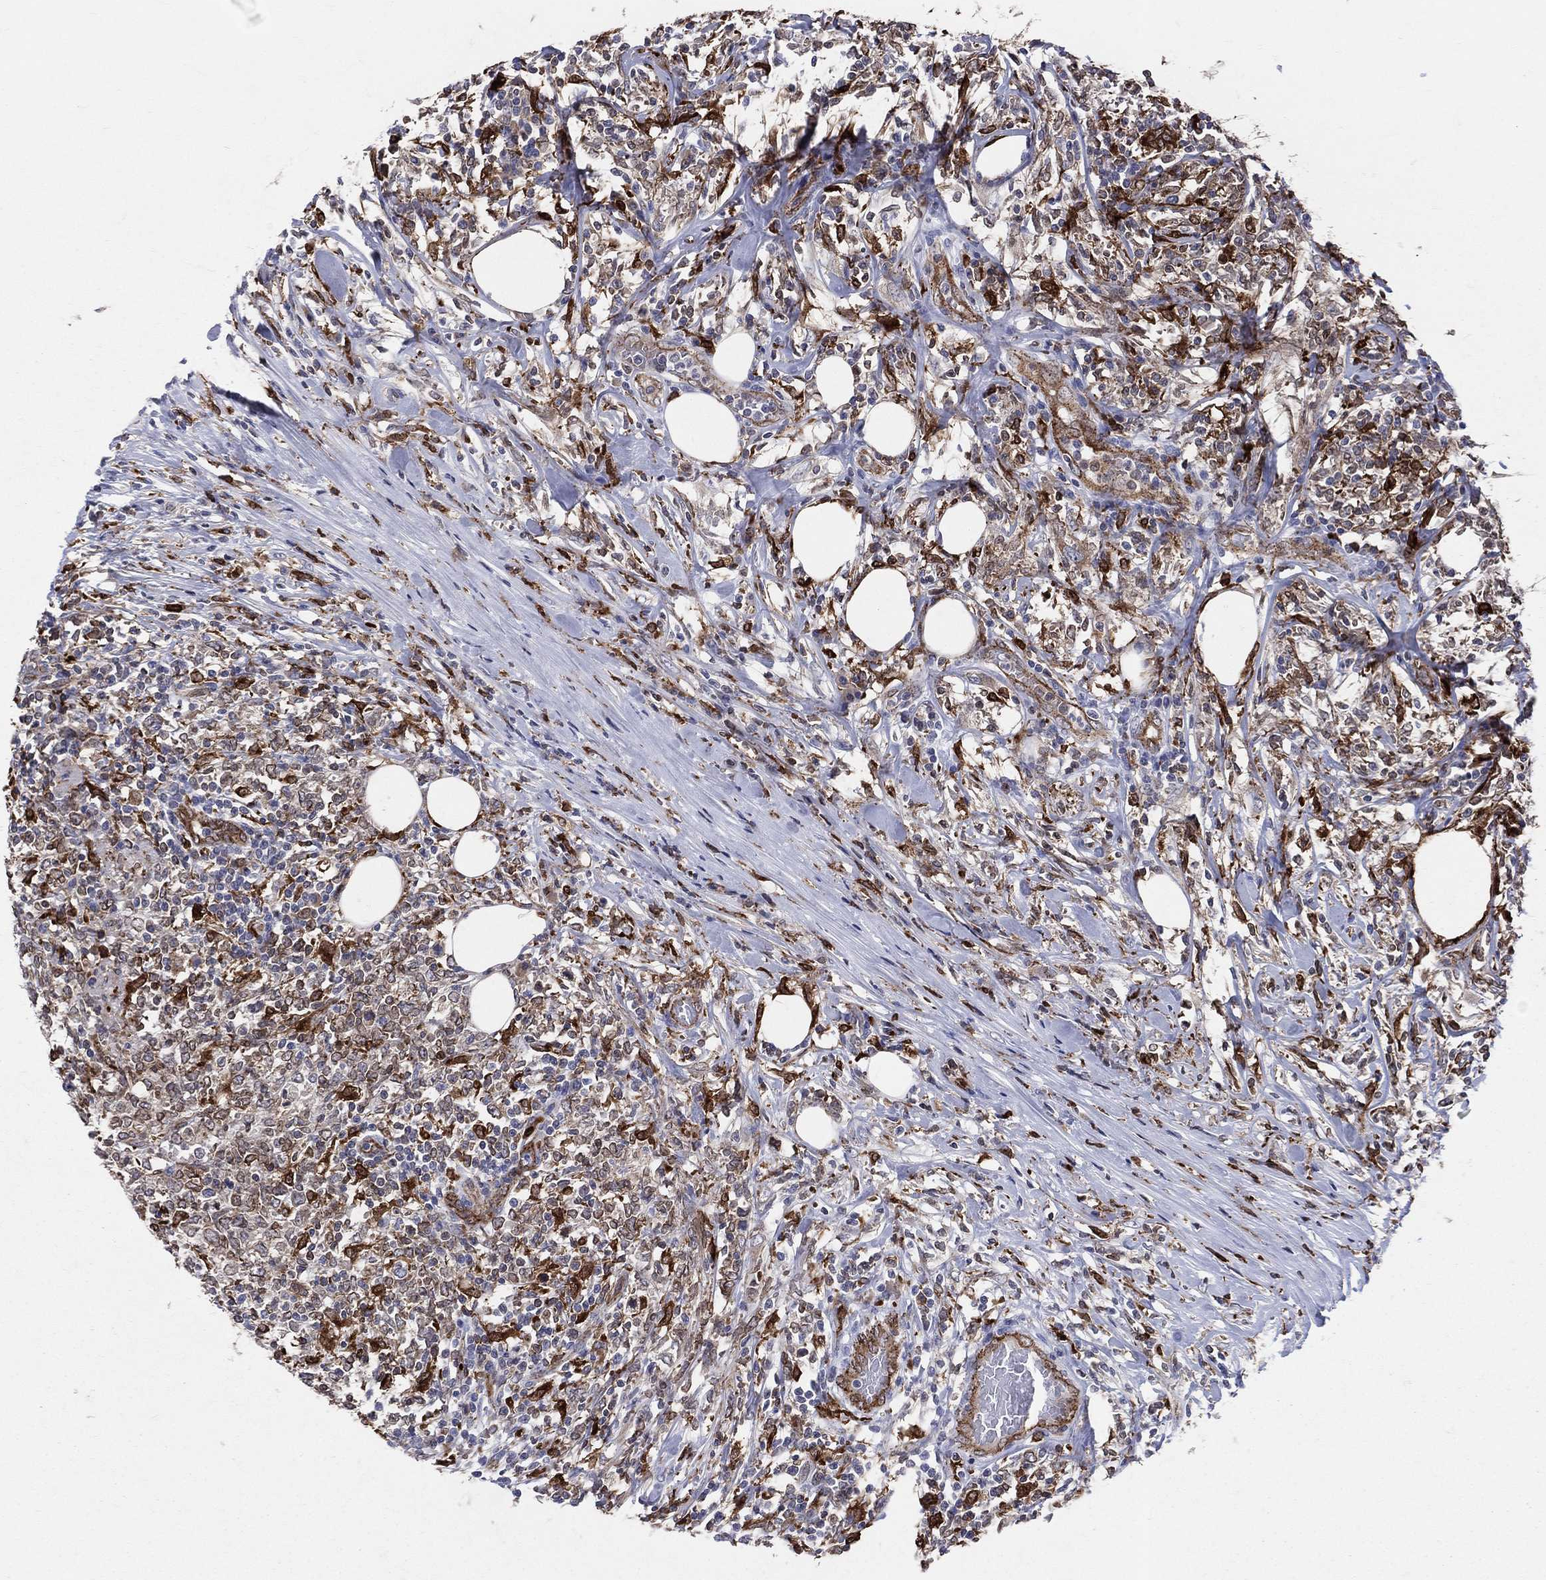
{"staining": {"intensity": "strong", "quantity": "25%-75%", "location": "cytoplasmic/membranous"}, "tissue": "lymphoma", "cell_type": "Tumor cells", "image_type": "cancer", "snomed": [{"axis": "morphology", "description": "Malignant lymphoma, non-Hodgkin's type, High grade"}, {"axis": "topography", "description": "Lymph node"}], "caption": "Protein staining exhibits strong cytoplasmic/membranous expression in about 25%-75% of tumor cells in high-grade malignant lymphoma, non-Hodgkin's type.", "gene": "CD74", "patient": {"sex": "female", "age": 84}}